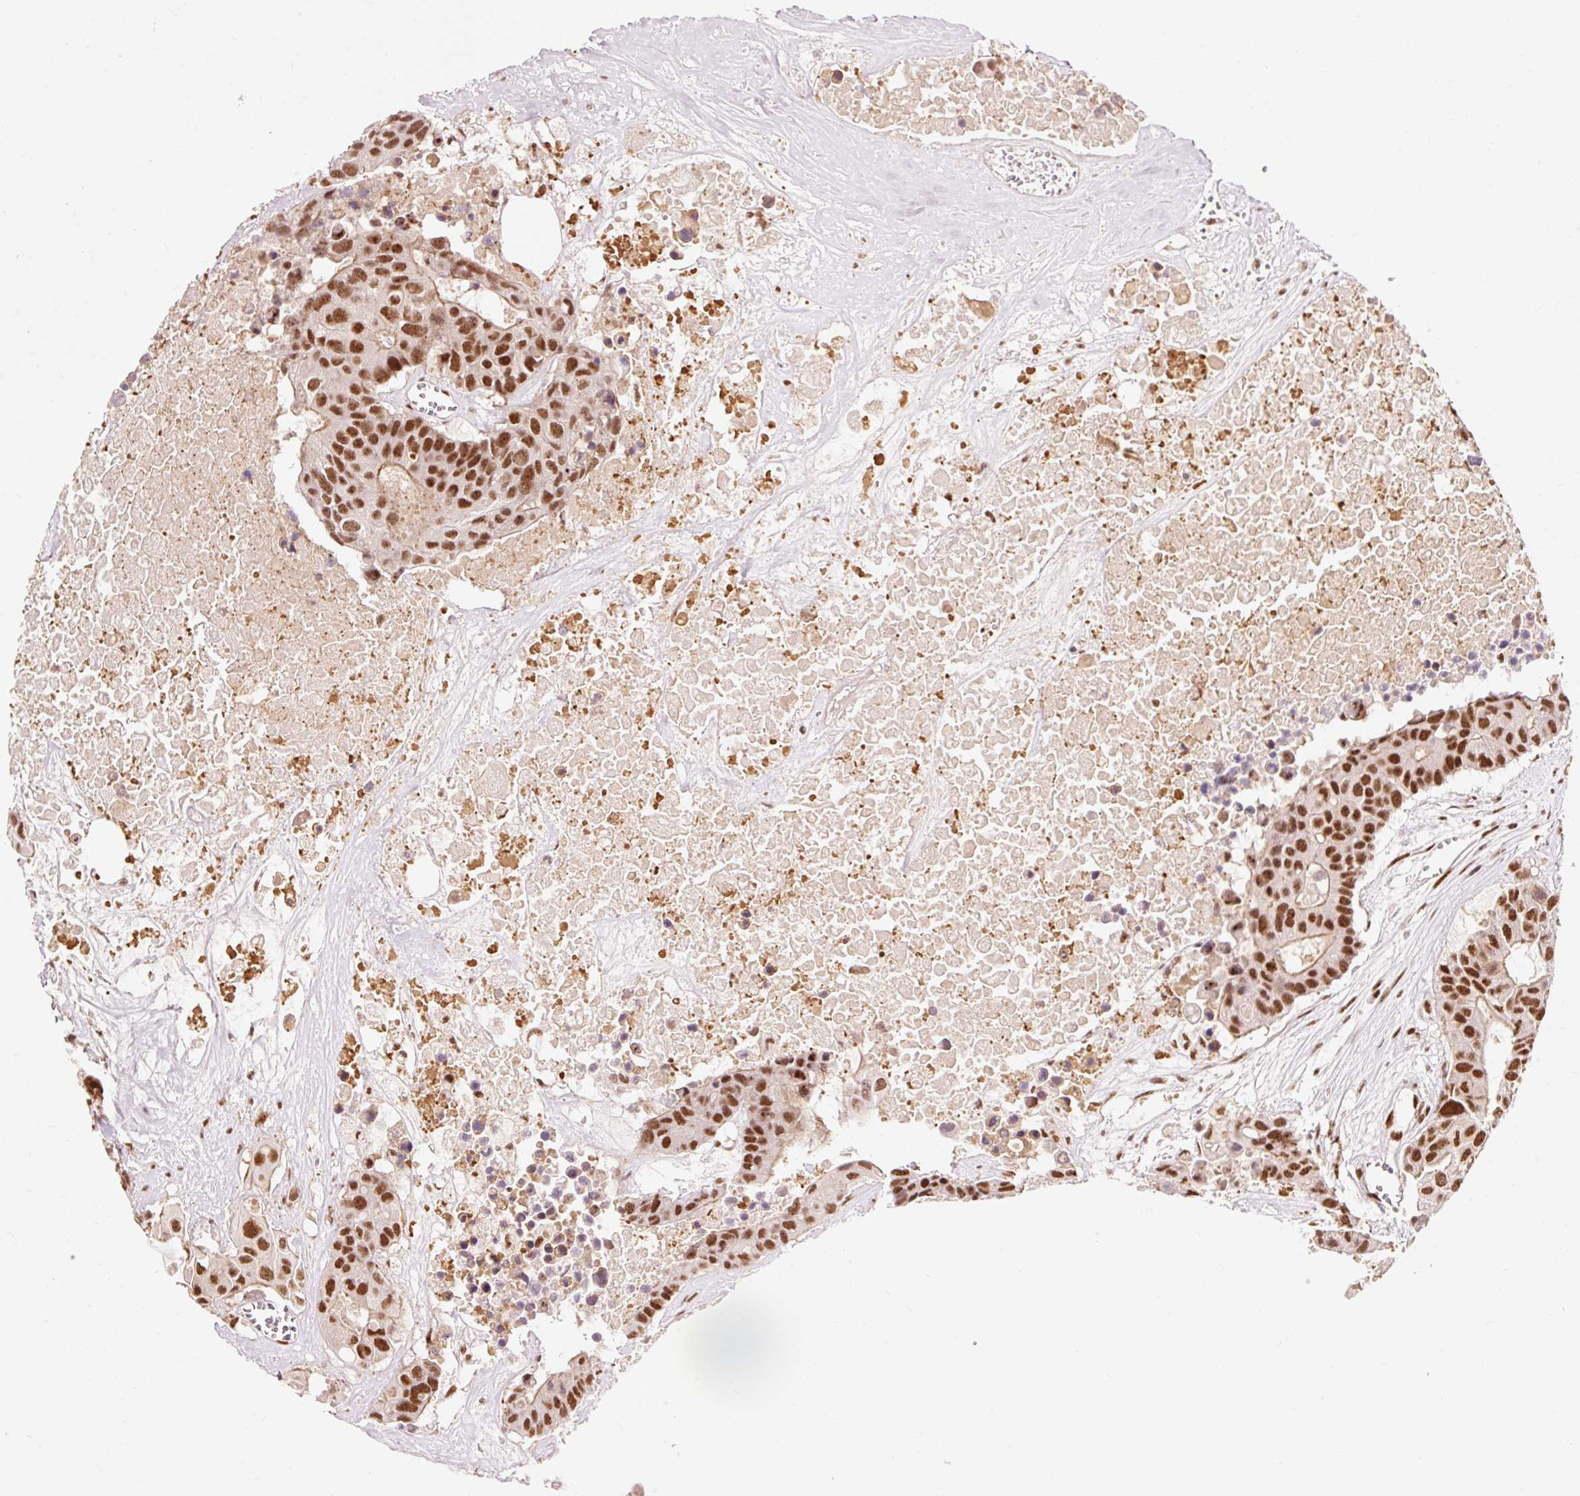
{"staining": {"intensity": "strong", "quantity": ">75%", "location": "cytoplasmic/membranous,nuclear"}, "tissue": "colorectal cancer", "cell_type": "Tumor cells", "image_type": "cancer", "snomed": [{"axis": "morphology", "description": "Adenocarcinoma, NOS"}, {"axis": "topography", "description": "Colon"}], "caption": "Immunohistochemical staining of human adenocarcinoma (colorectal) reveals high levels of strong cytoplasmic/membranous and nuclear positivity in approximately >75% of tumor cells.", "gene": "ZBTB44", "patient": {"sex": "male", "age": 77}}